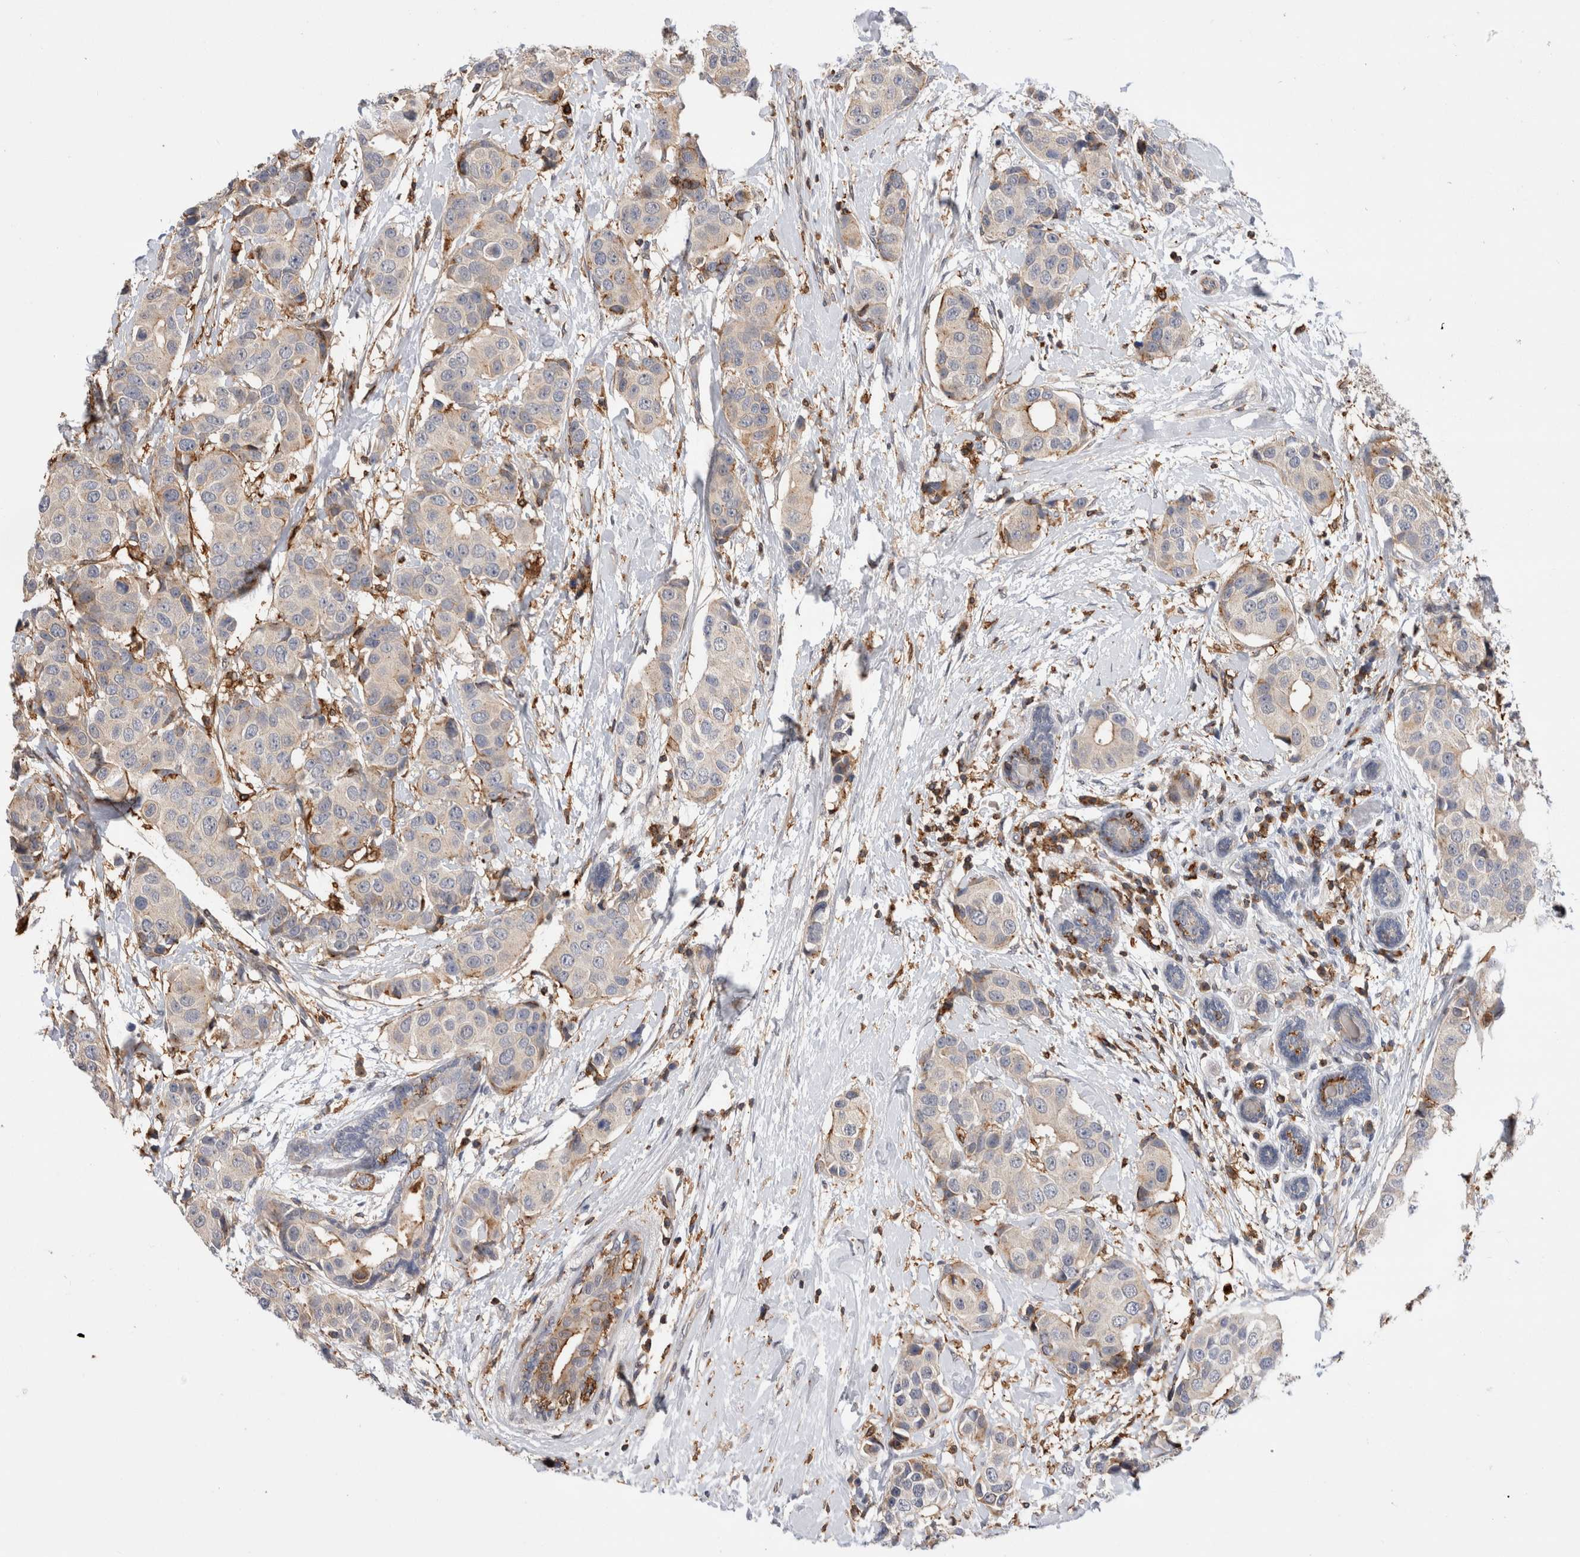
{"staining": {"intensity": "weak", "quantity": "<25%", "location": "cytoplasmic/membranous"}, "tissue": "breast cancer", "cell_type": "Tumor cells", "image_type": "cancer", "snomed": [{"axis": "morphology", "description": "Normal tissue, NOS"}, {"axis": "morphology", "description": "Duct carcinoma"}, {"axis": "topography", "description": "Breast"}], "caption": "Tumor cells show no significant protein staining in breast cancer.", "gene": "CCDC88B", "patient": {"sex": "female", "age": 39}}